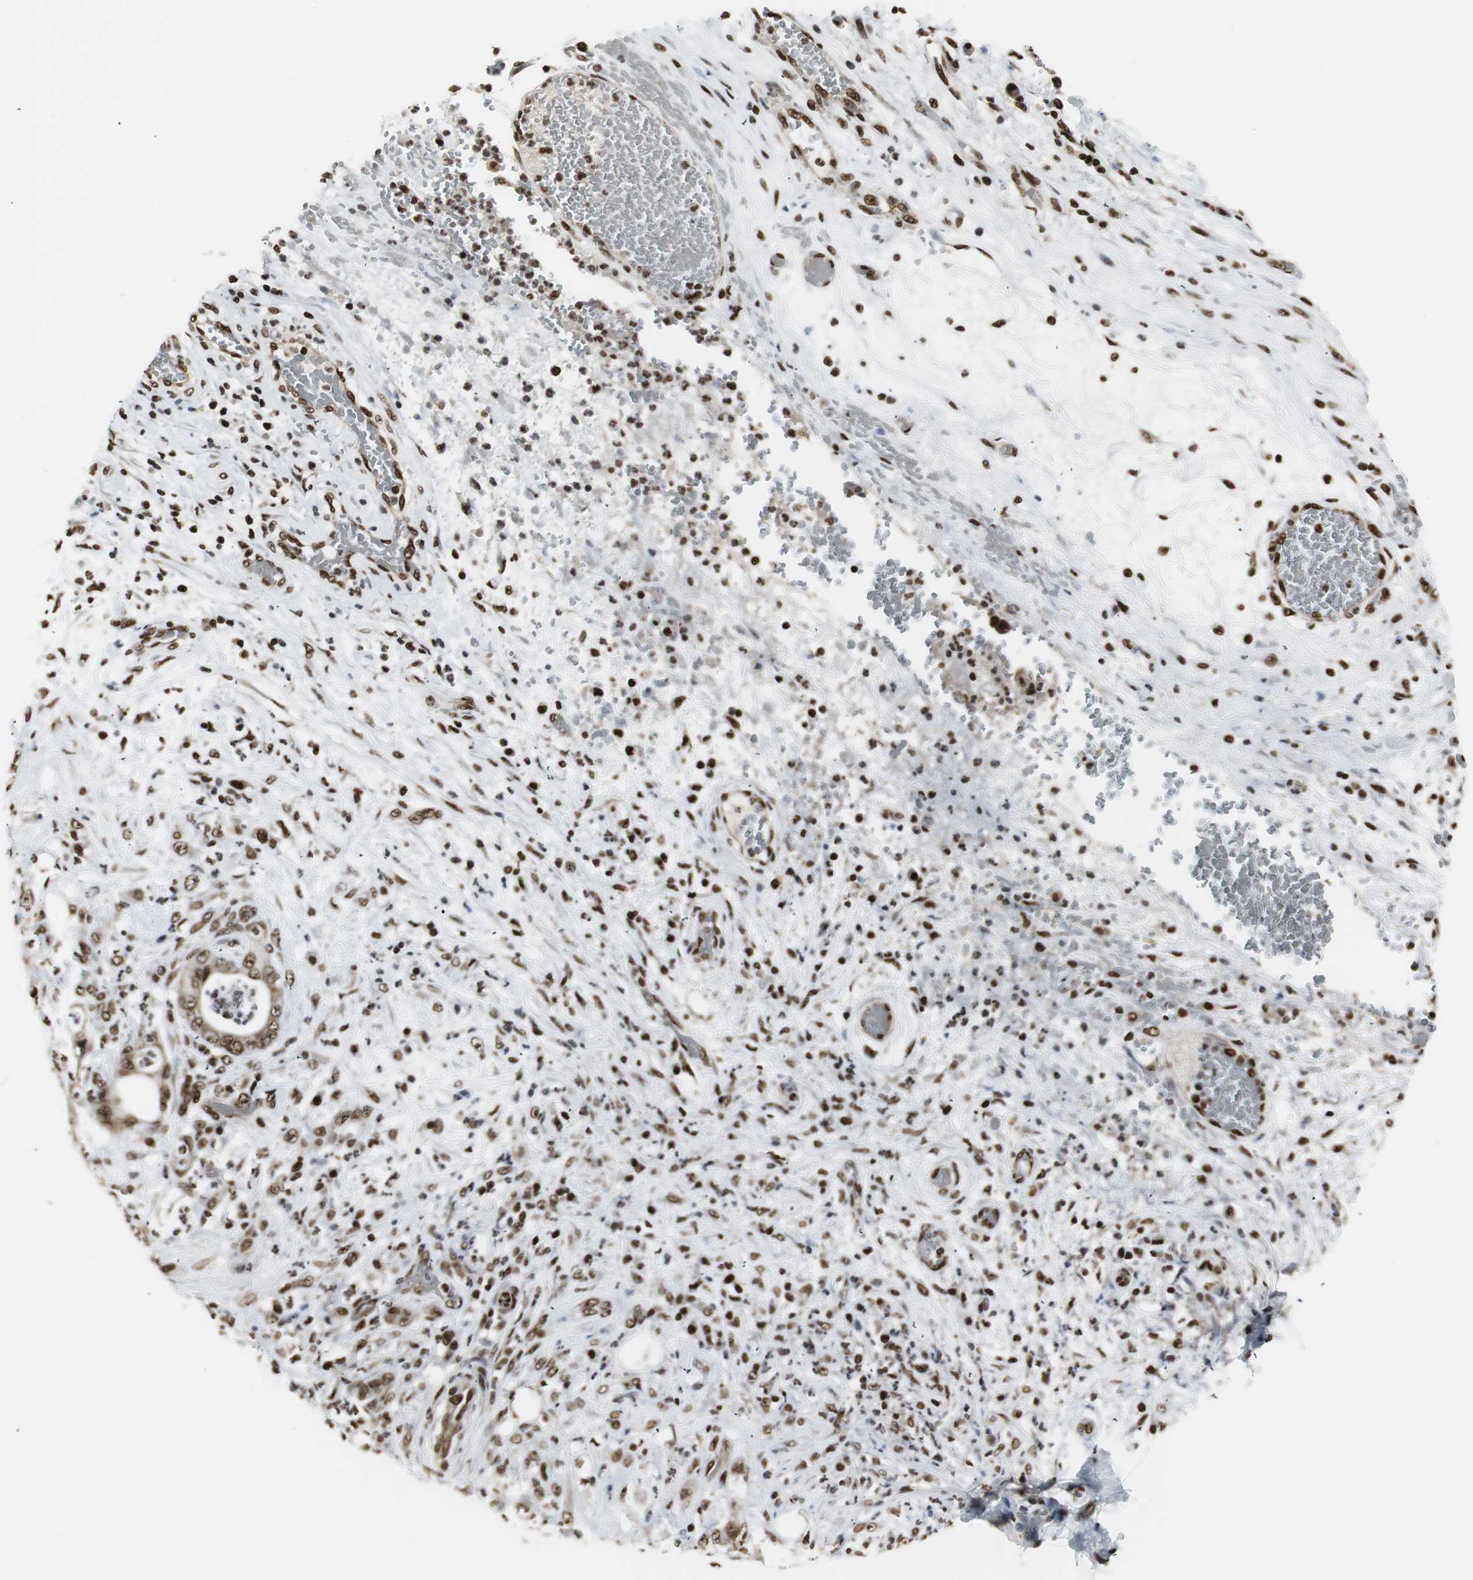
{"staining": {"intensity": "moderate", "quantity": ">75%", "location": "cytoplasmic/membranous,nuclear"}, "tissue": "stomach cancer", "cell_type": "Tumor cells", "image_type": "cancer", "snomed": [{"axis": "morphology", "description": "Adenocarcinoma, NOS"}, {"axis": "topography", "description": "Stomach"}], "caption": "Tumor cells display medium levels of moderate cytoplasmic/membranous and nuclear positivity in approximately >75% of cells in human adenocarcinoma (stomach).", "gene": "PARN", "patient": {"sex": "female", "age": 73}}